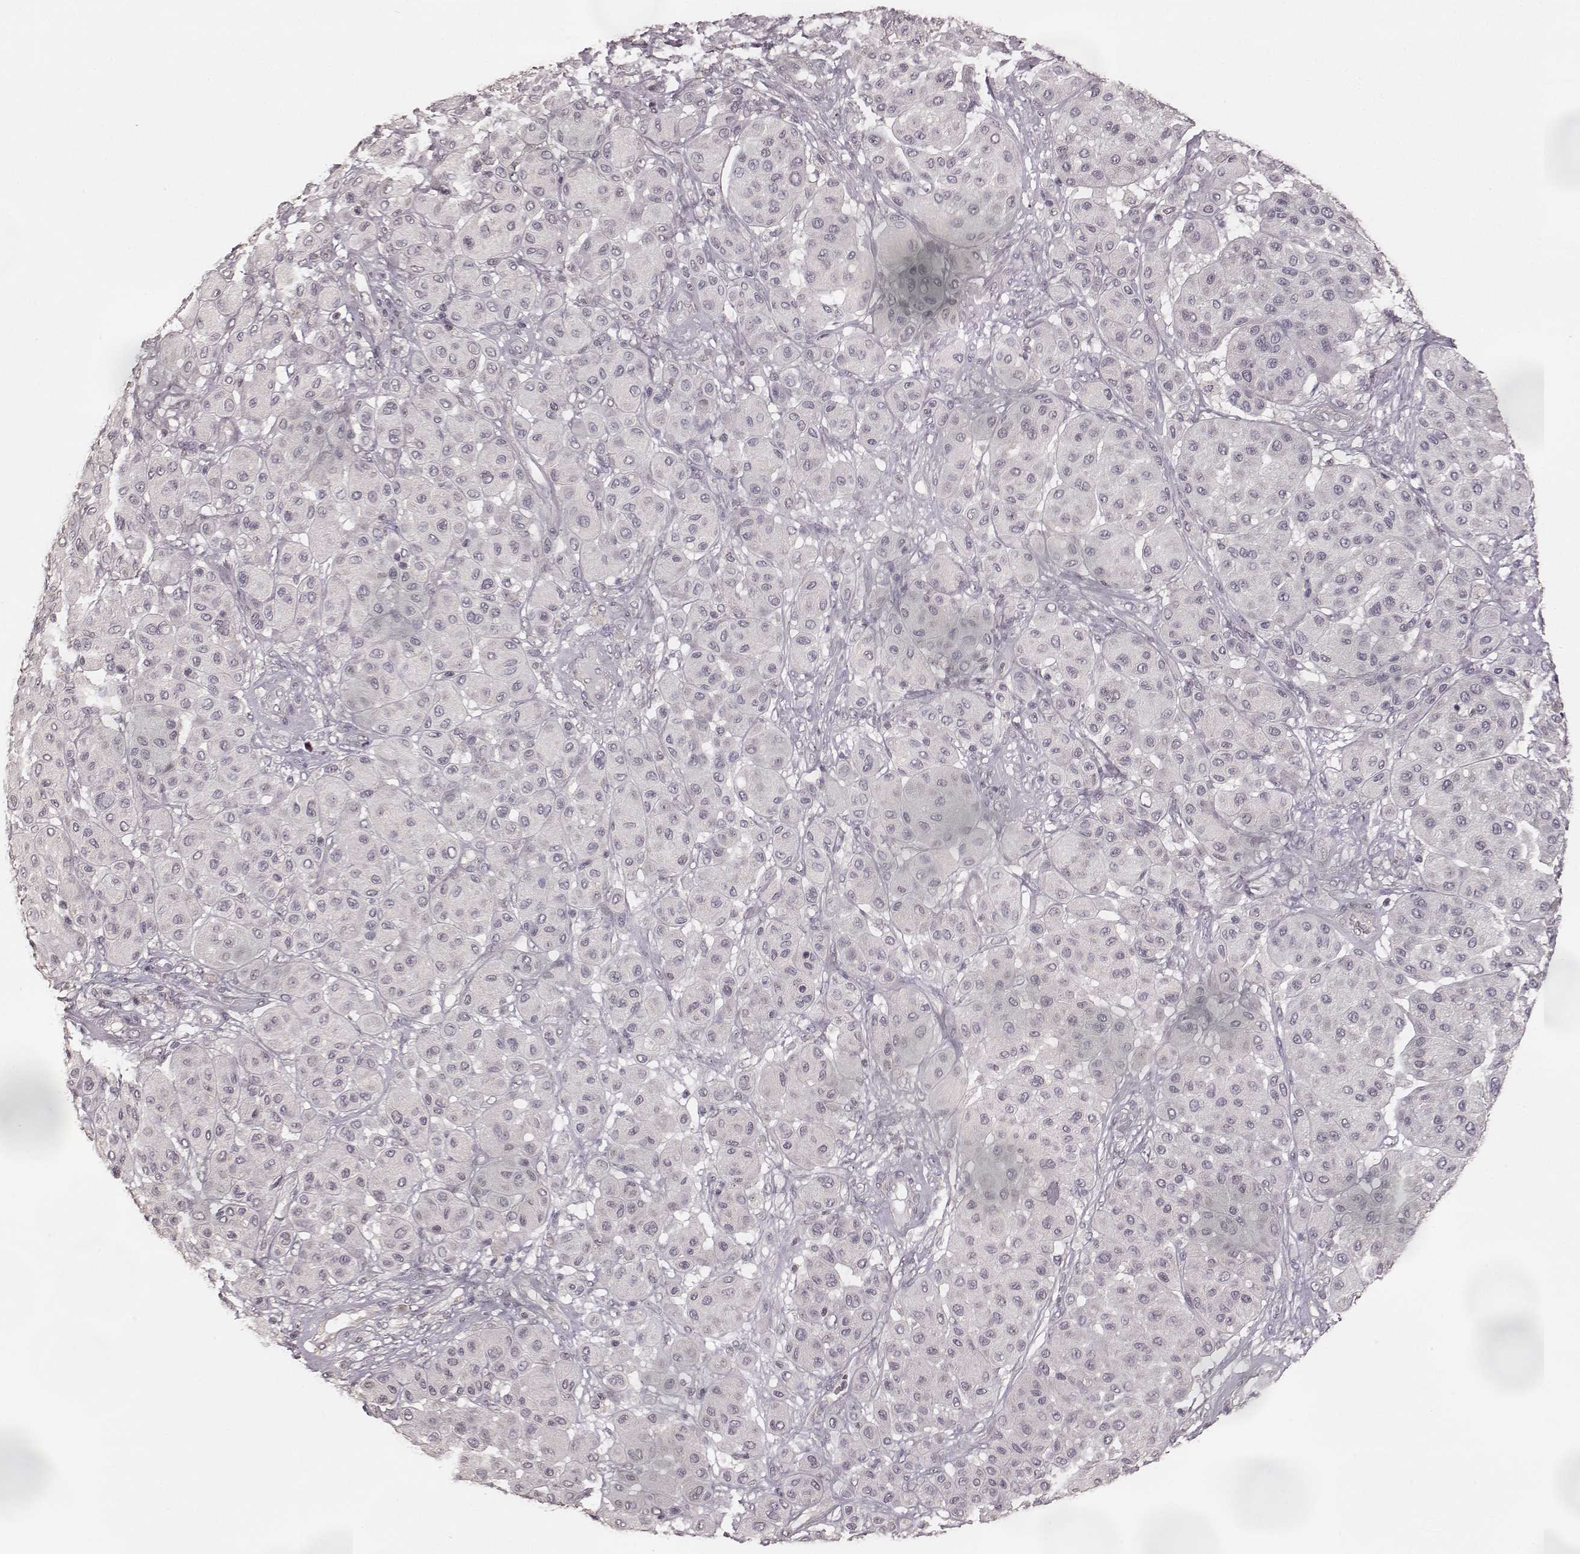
{"staining": {"intensity": "negative", "quantity": "none", "location": "none"}, "tissue": "melanoma", "cell_type": "Tumor cells", "image_type": "cancer", "snomed": [{"axis": "morphology", "description": "Malignant melanoma, Metastatic site"}, {"axis": "topography", "description": "Smooth muscle"}], "caption": "The histopathology image shows no staining of tumor cells in melanoma.", "gene": "LY6K", "patient": {"sex": "male", "age": 41}}